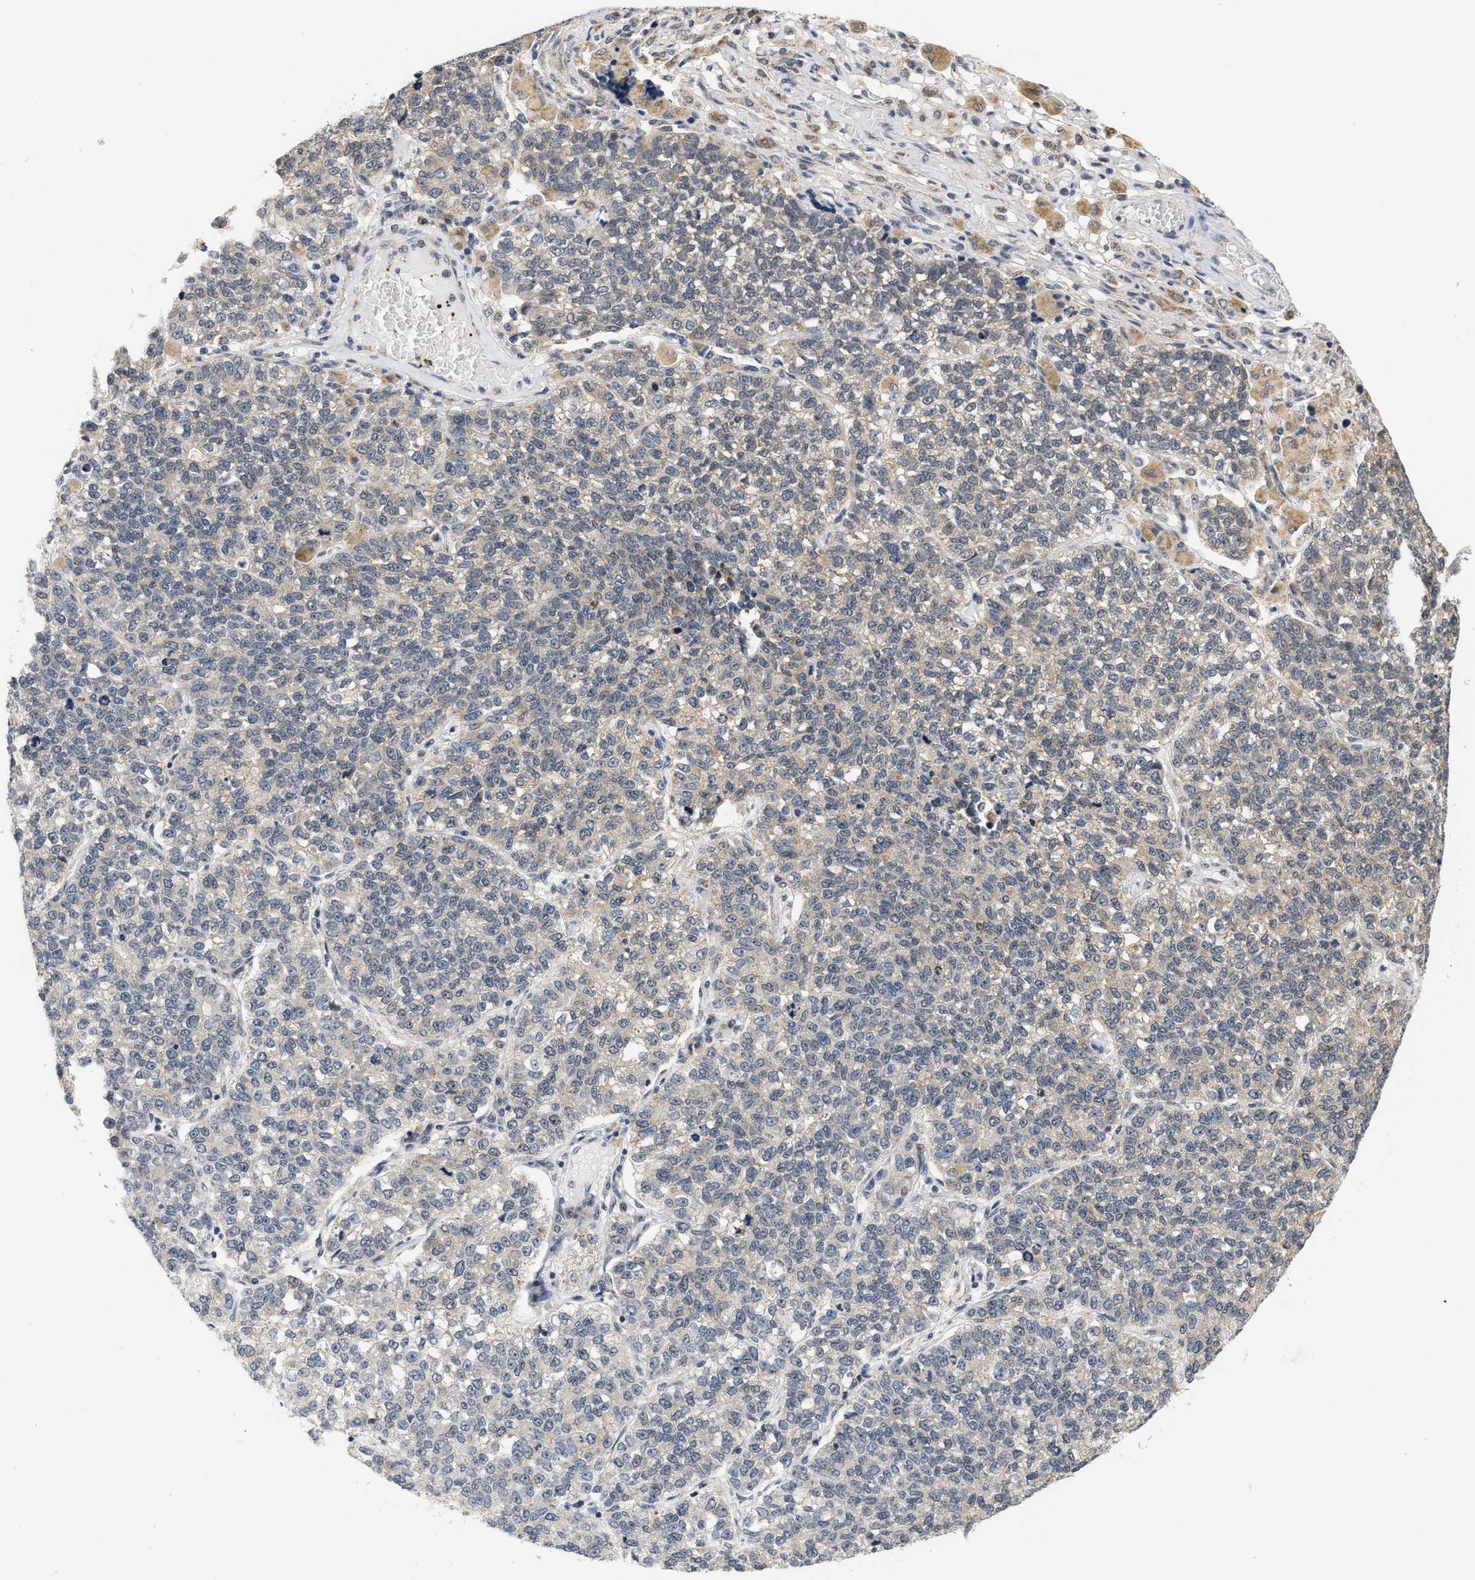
{"staining": {"intensity": "weak", "quantity": "<25%", "location": "cytoplasmic/membranous"}, "tissue": "lung cancer", "cell_type": "Tumor cells", "image_type": "cancer", "snomed": [{"axis": "morphology", "description": "Adenocarcinoma, NOS"}, {"axis": "topography", "description": "Lung"}], "caption": "DAB (3,3'-diaminobenzidine) immunohistochemical staining of lung cancer (adenocarcinoma) demonstrates no significant staining in tumor cells. Nuclei are stained in blue.", "gene": "GIGYF1", "patient": {"sex": "male", "age": 49}}